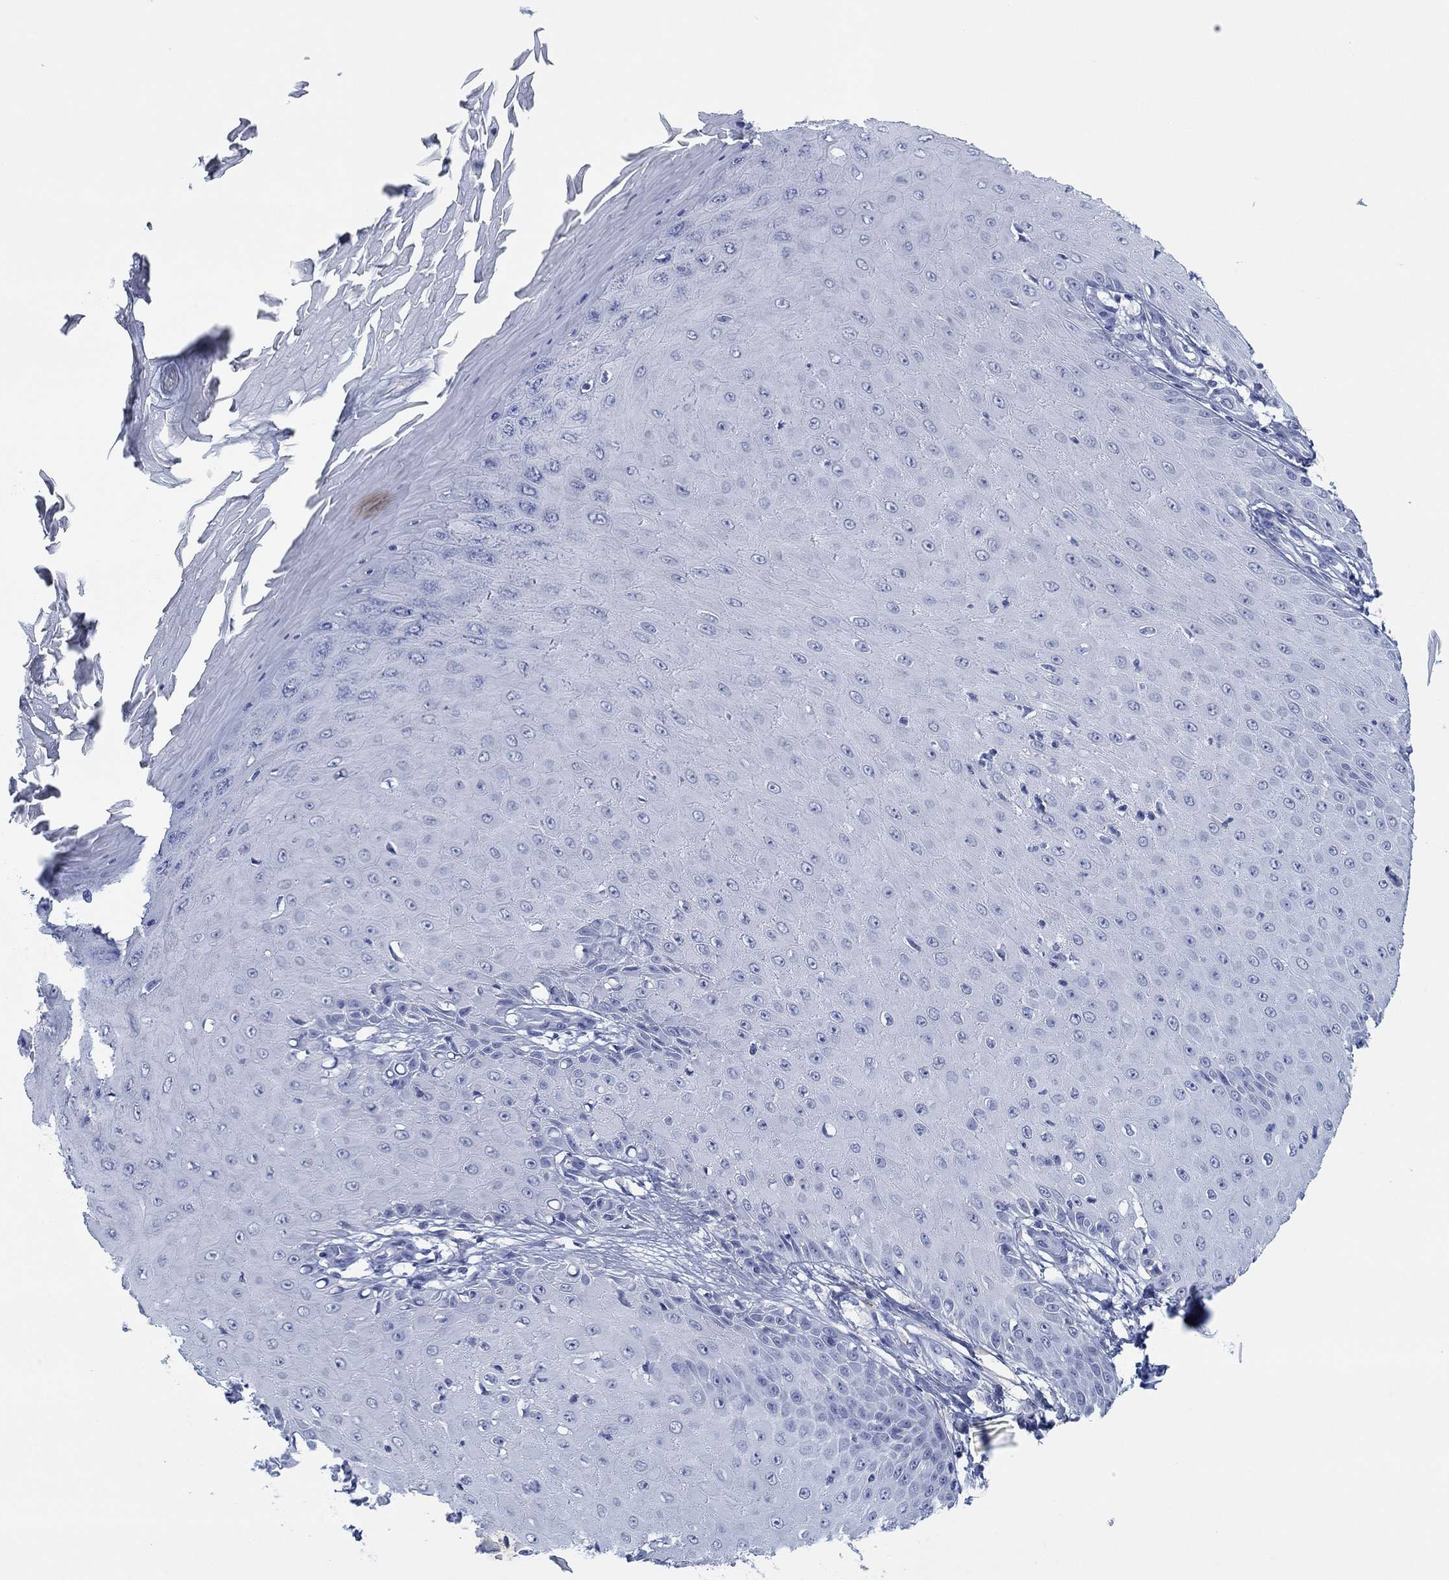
{"staining": {"intensity": "negative", "quantity": "none", "location": "none"}, "tissue": "skin cancer", "cell_type": "Tumor cells", "image_type": "cancer", "snomed": [{"axis": "morphology", "description": "Inflammation, NOS"}, {"axis": "morphology", "description": "Squamous cell carcinoma, NOS"}, {"axis": "topography", "description": "Skin"}], "caption": "Skin squamous cell carcinoma was stained to show a protein in brown. There is no significant positivity in tumor cells.", "gene": "PDYN", "patient": {"sex": "male", "age": 70}}